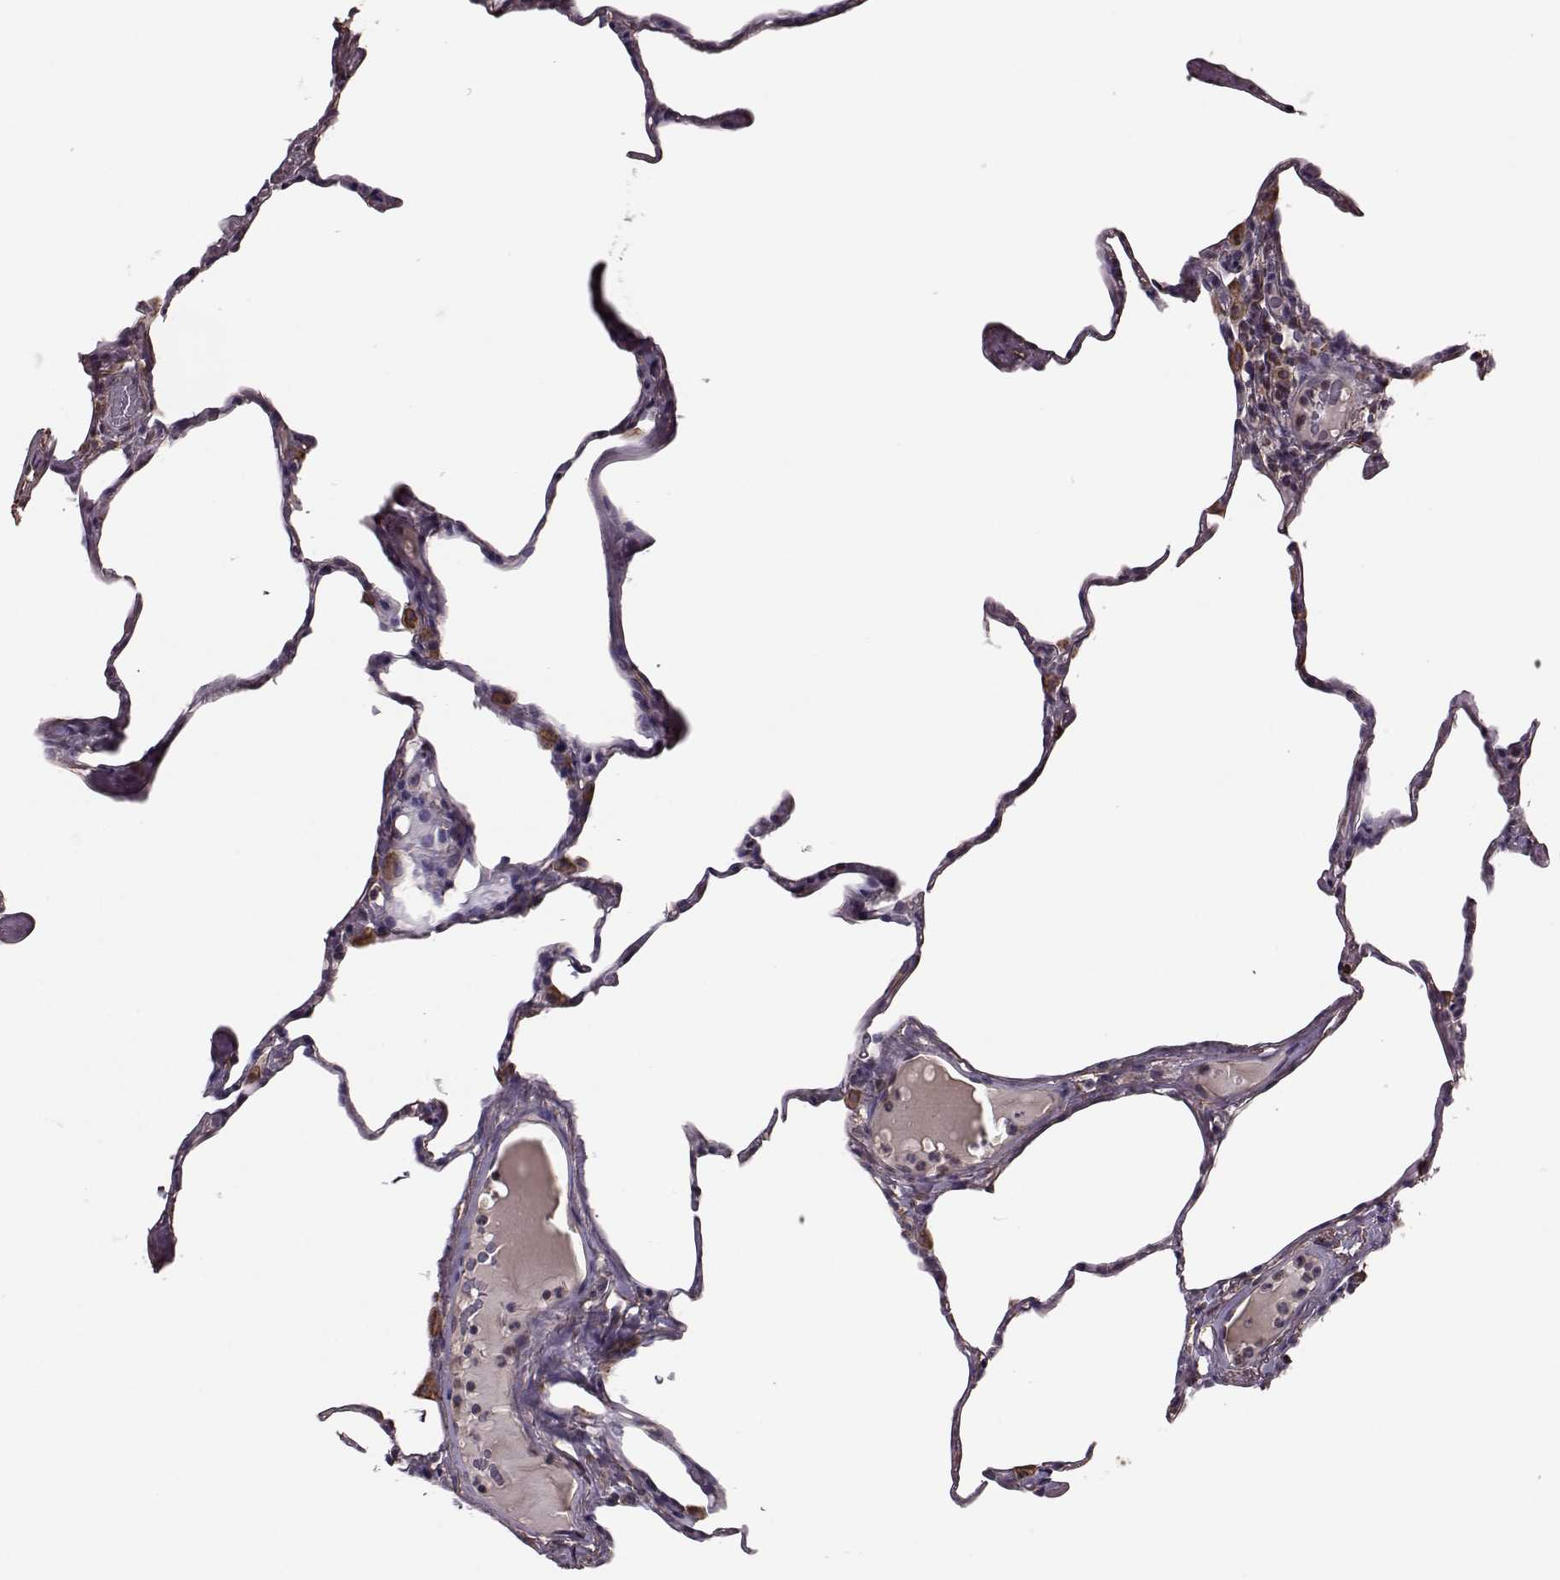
{"staining": {"intensity": "moderate", "quantity": "<25%", "location": "cytoplasmic/membranous"}, "tissue": "lung", "cell_type": "Alveolar cells", "image_type": "normal", "snomed": [{"axis": "morphology", "description": "Normal tissue, NOS"}, {"axis": "topography", "description": "Lung"}], "caption": "A brown stain labels moderate cytoplasmic/membranous expression of a protein in alveolar cells of unremarkable human lung. Nuclei are stained in blue.", "gene": "NTF3", "patient": {"sex": "male", "age": 65}}